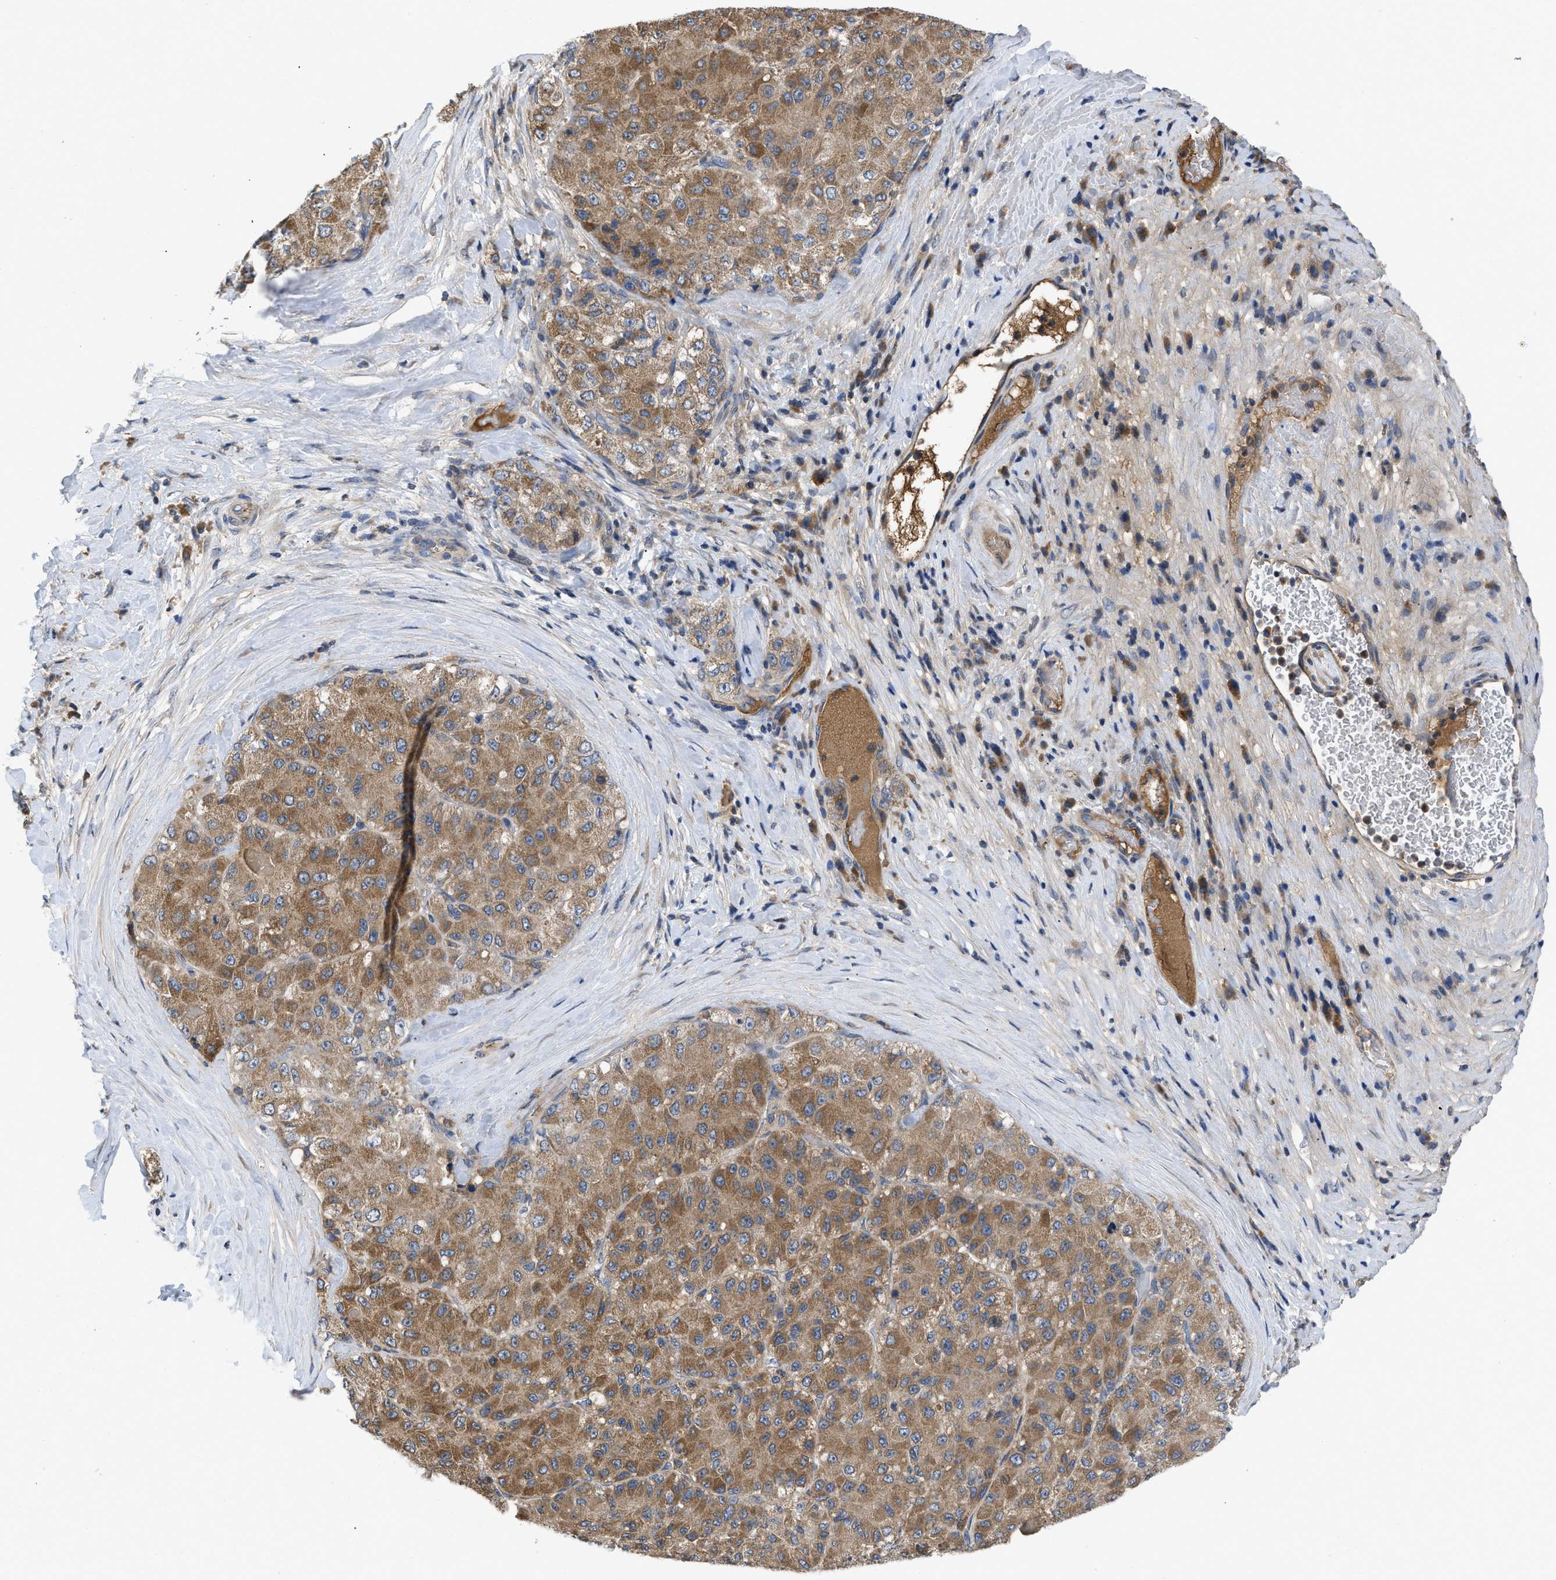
{"staining": {"intensity": "moderate", "quantity": ">75%", "location": "cytoplasmic/membranous"}, "tissue": "liver cancer", "cell_type": "Tumor cells", "image_type": "cancer", "snomed": [{"axis": "morphology", "description": "Carcinoma, Hepatocellular, NOS"}, {"axis": "topography", "description": "Liver"}], "caption": "IHC (DAB) staining of hepatocellular carcinoma (liver) exhibits moderate cytoplasmic/membranous protein positivity in approximately >75% of tumor cells.", "gene": "VPS4A", "patient": {"sex": "male", "age": 80}}